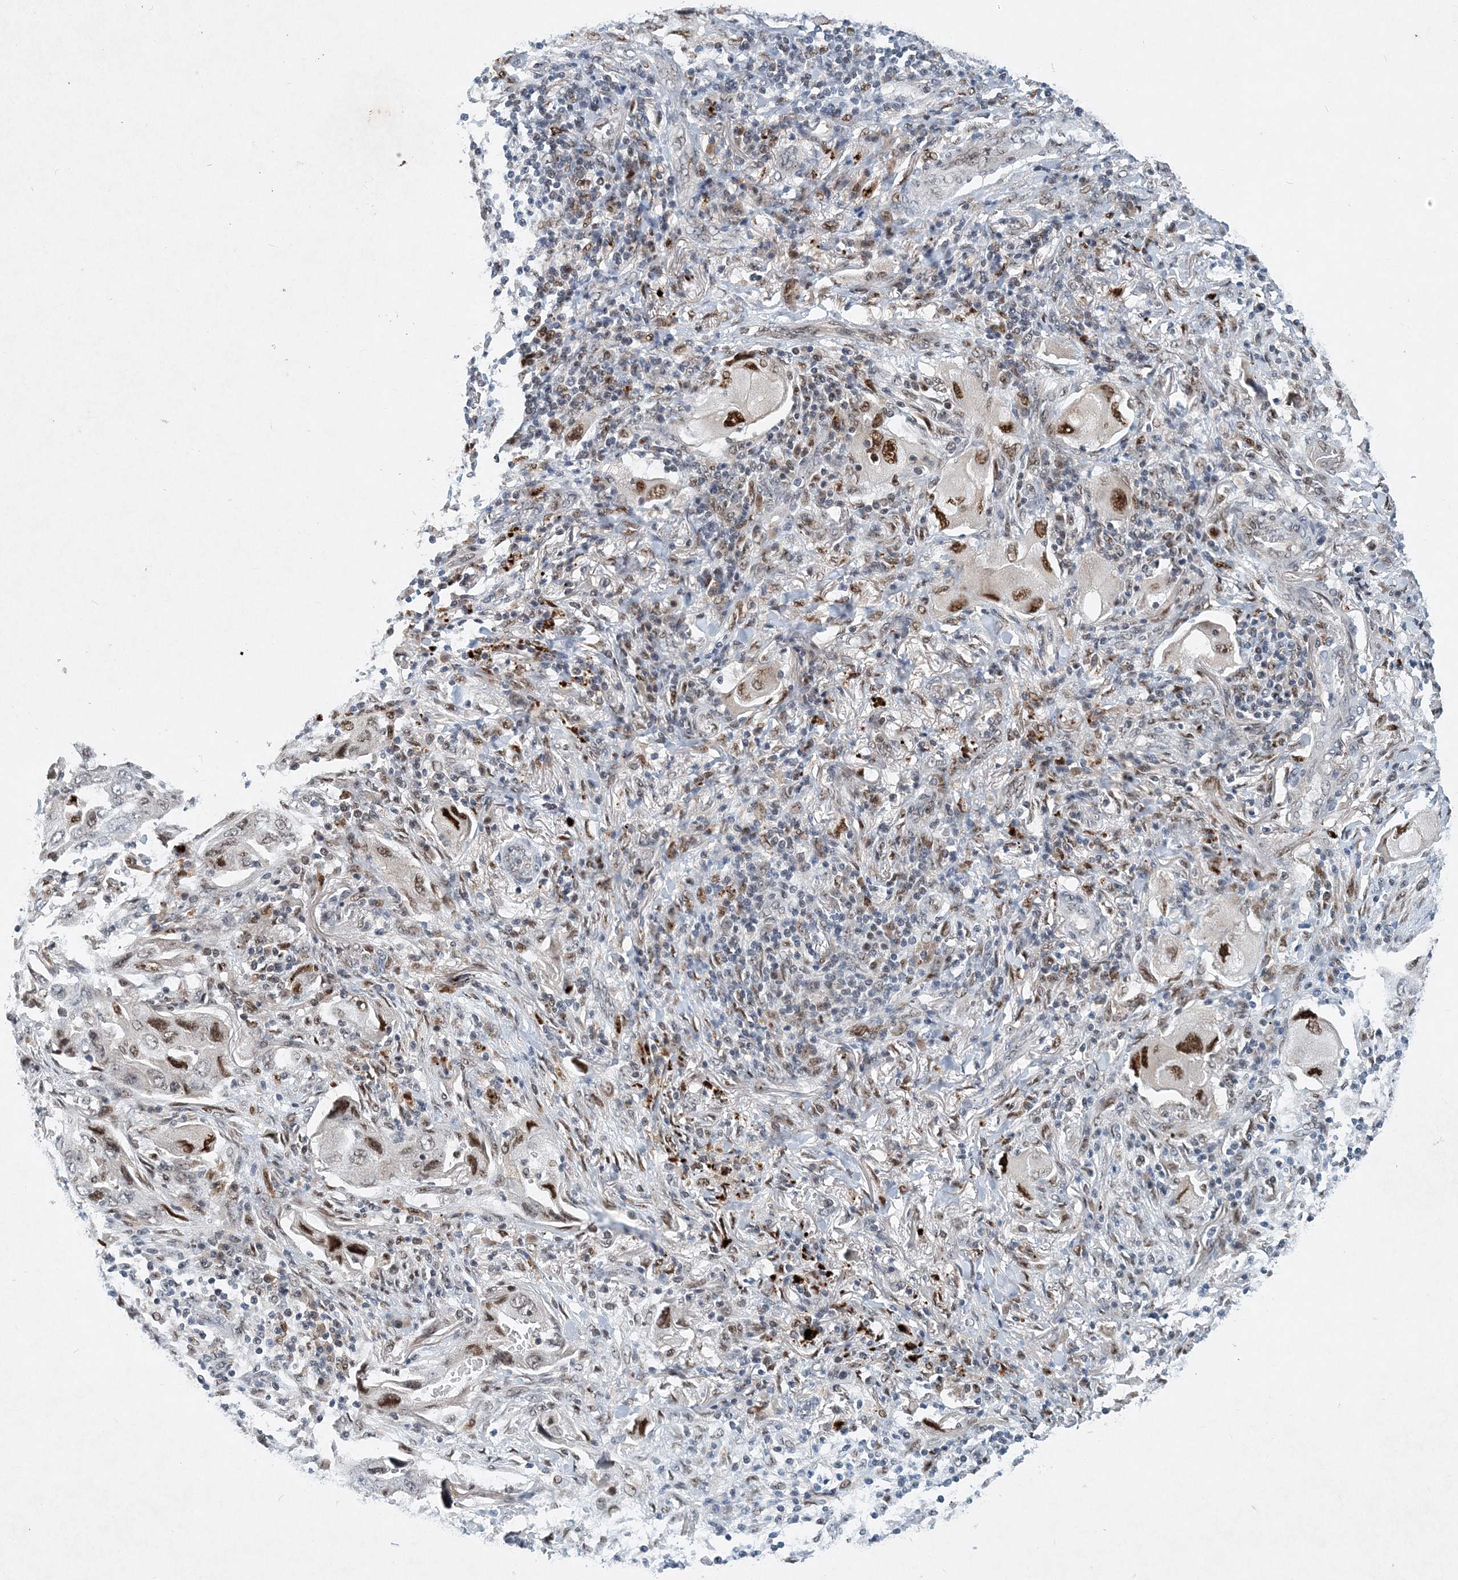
{"staining": {"intensity": "moderate", "quantity": "25%-75%", "location": "nuclear"}, "tissue": "lung cancer", "cell_type": "Tumor cells", "image_type": "cancer", "snomed": [{"axis": "morphology", "description": "Adenocarcinoma, NOS"}, {"axis": "topography", "description": "Lung"}], "caption": "Adenocarcinoma (lung) stained for a protein (brown) reveals moderate nuclear positive expression in about 25%-75% of tumor cells.", "gene": "KPNA4", "patient": {"sex": "female", "age": 65}}